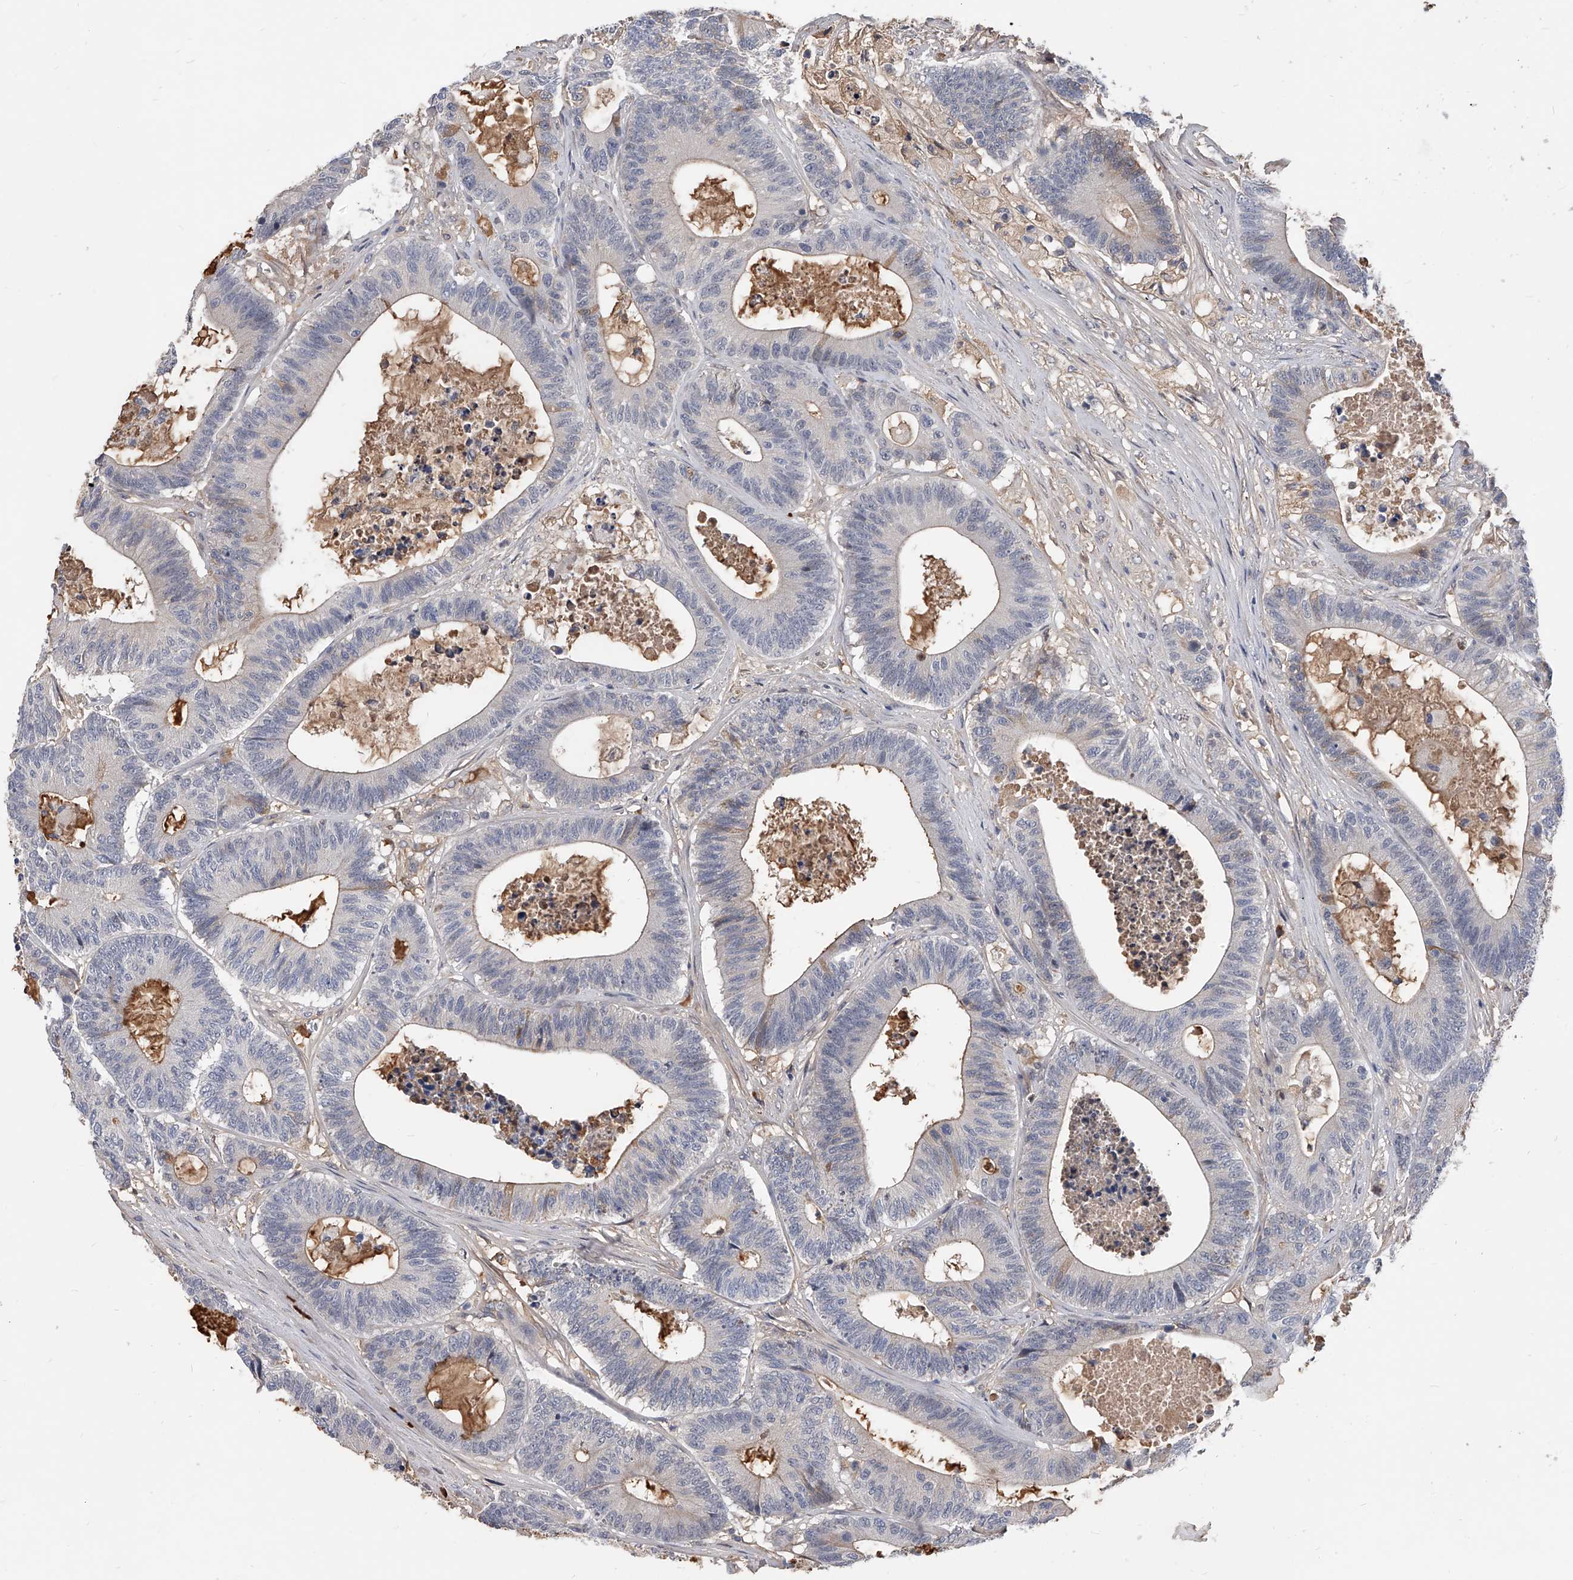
{"staining": {"intensity": "weak", "quantity": "<25%", "location": "cytoplasmic/membranous"}, "tissue": "colorectal cancer", "cell_type": "Tumor cells", "image_type": "cancer", "snomed": [{"axis": "morphology", "description": "Adenocarcinoma, NOS"}, {"axis": "topography", "description": "Colon"}], "caption": "High power microscopy photomicrograph of an immunohistochemistry photomicrograph of colorectal cancer (adenocarcinoma), revealing no significant positivity in tumor cells. The staining was performed using DAB to visualize the protein expression in brown, while the nuclei were stained in blue with hematoxylin (Magnification: 20x).", "gene": "ZNF25", "patient": {"sex": "female", "age": 84}}